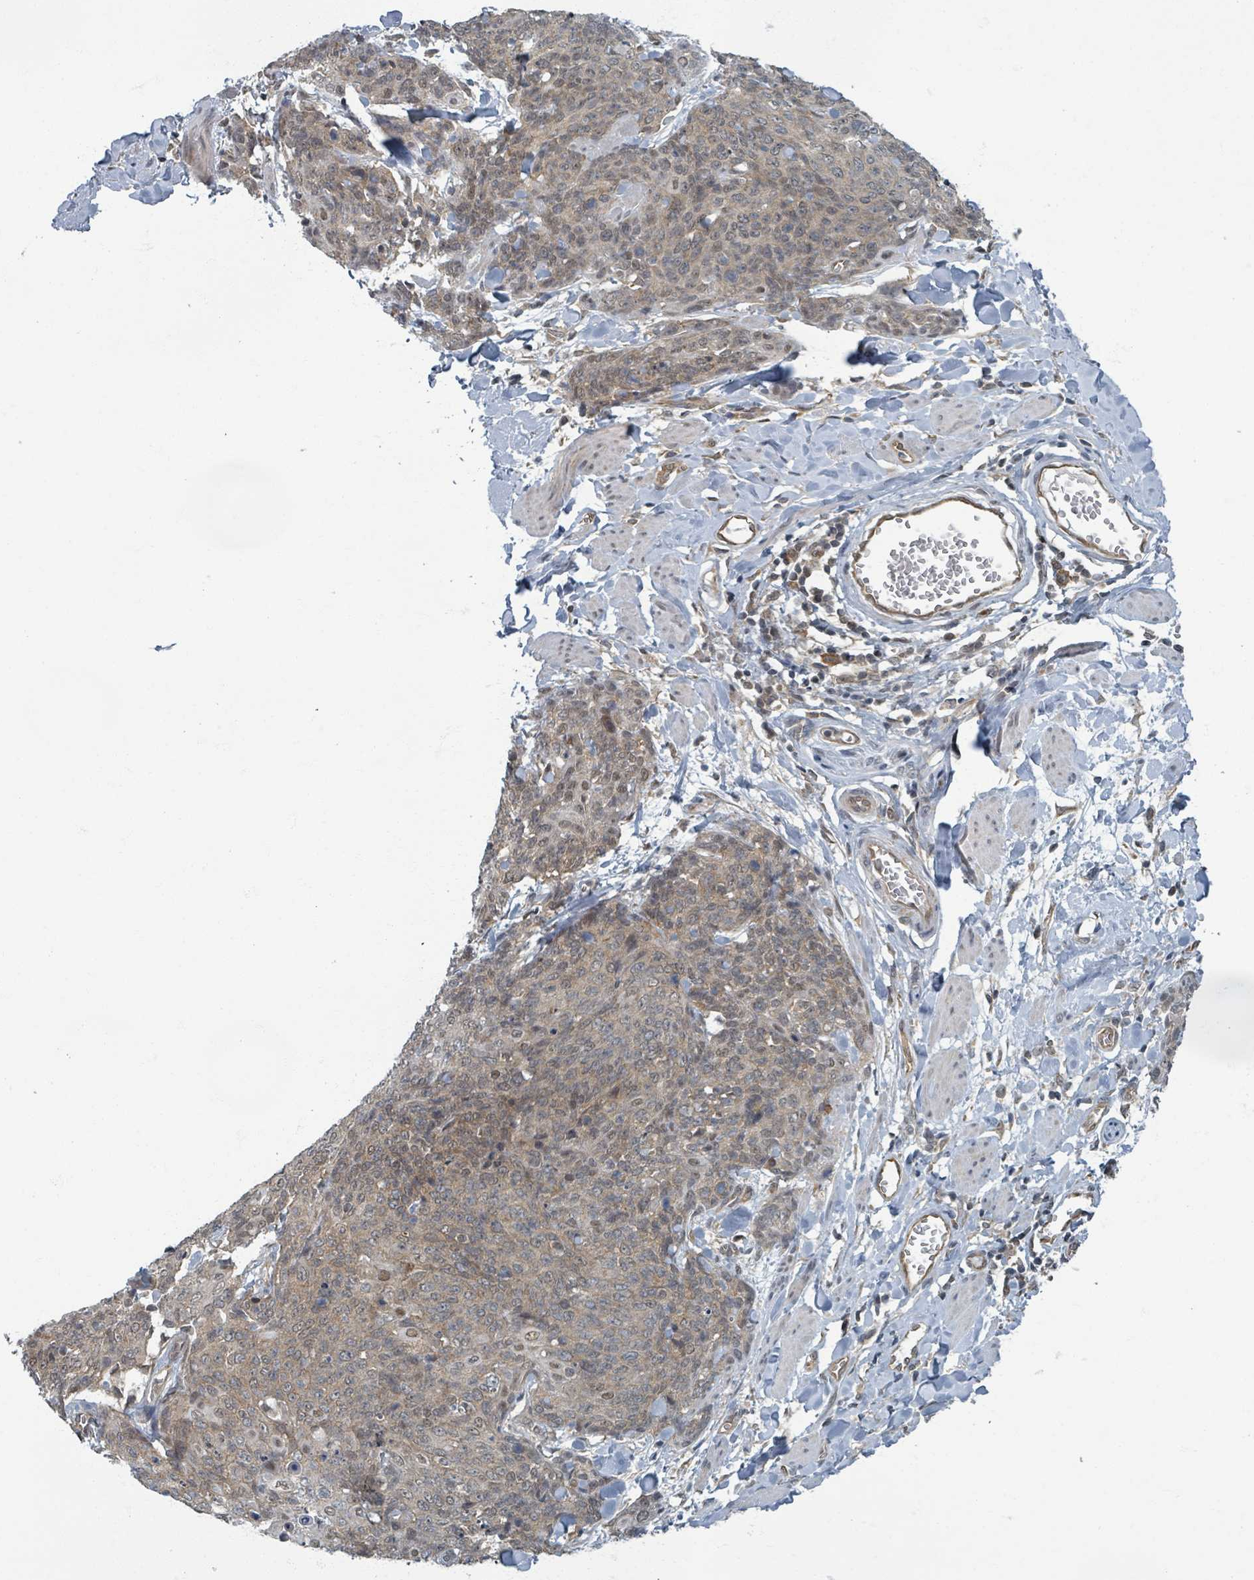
{"staining": {"intensity": "weak", "quantity": ">75%", "location": "cytoplasmic/membranous,nuclear"}, "tissue": "skin cancer", "cell_type": "Tumor cells", "image_type": "cancer", "snomed": [{"axis": "morphology", "description": "Squamous cell carcinoma, NOS"}, {"axis": "topography", "description": "Skin"}, {"axis": "topography", "description": "Vulva"}], "caption": "Skin squamous cell carcinoma stained for a protein (brown) displays weak cytoplasmic/membranous and nuclear positive positivity in about >75% of tumor cells.", "gene": "INTS15", "patient": {"sex": "female", "age": 85}}